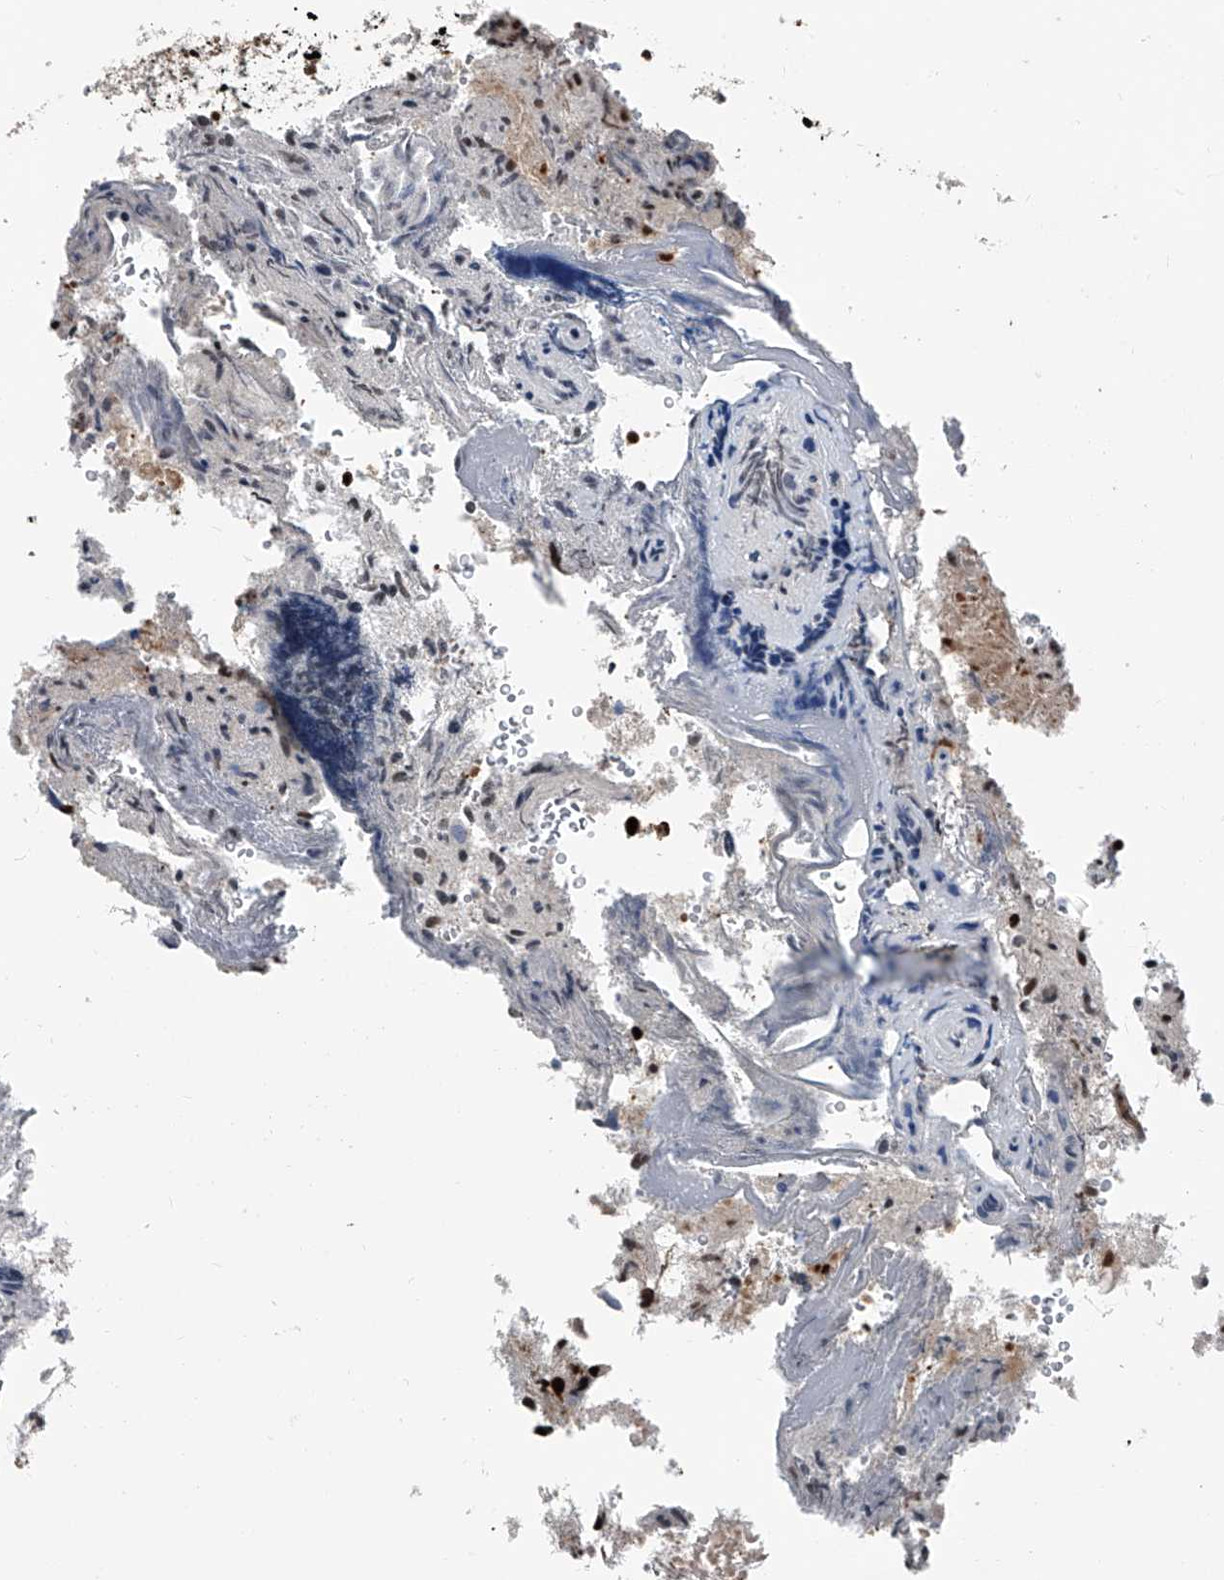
{"staining": {"intensity": "negative", "quantity": "none", "location": "none"}, "tissue": "glioma", "cell_type": "Tumor cells", "image_type": "cancer", "snomed": [{"axis": "morphology", "description": "Glioma, malignant, High grade"}, {"axis": "topography", "description": "Brain"}], "caption": "DAB (3,3'-diaminobenzidine) immunohistochemical staining of human malignant glioma (high-grade) exhibits no significant positivity in tumor cells.", "gene": "FKBP5", "patient": {"sex": "female", "age": 57}}